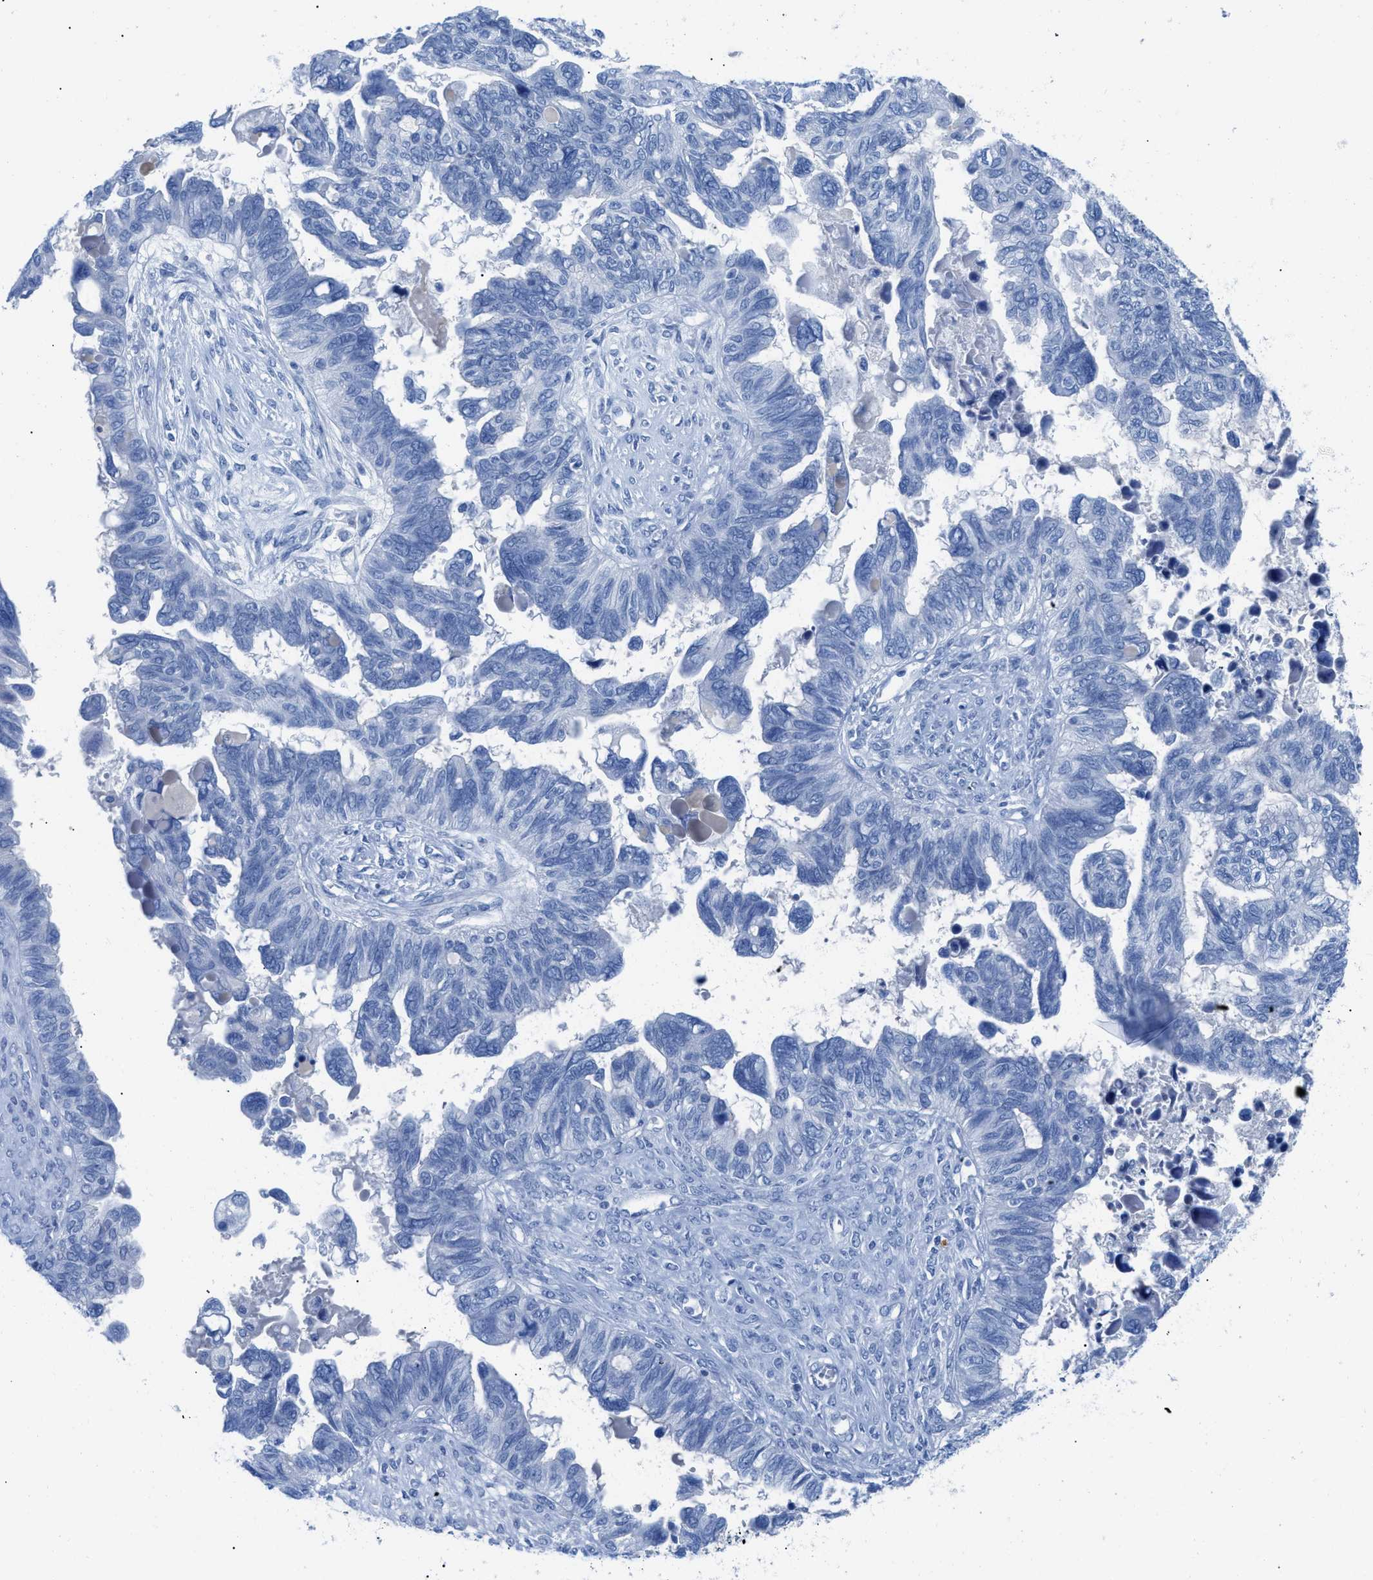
{"staining": {"intensity": "negative", "quantity": "none", "location": "none"}, "tissue": "ovarian cancer", "cell_type": "Tumor cells", "image_type": "cancer", "snomed": [{"axis": "morphology", "description": "Cystadenocarcinoma, serous, NOS"}, {"axis": "topography", "description": "Ovary"}], "caption": "Immunohistochemical staining of ovarian serous cystadenocarcinoma demonstrates no significant staining in tumor cells.", "gene": "TCL1A", "patient": {"sex": "female", "age": 79}}